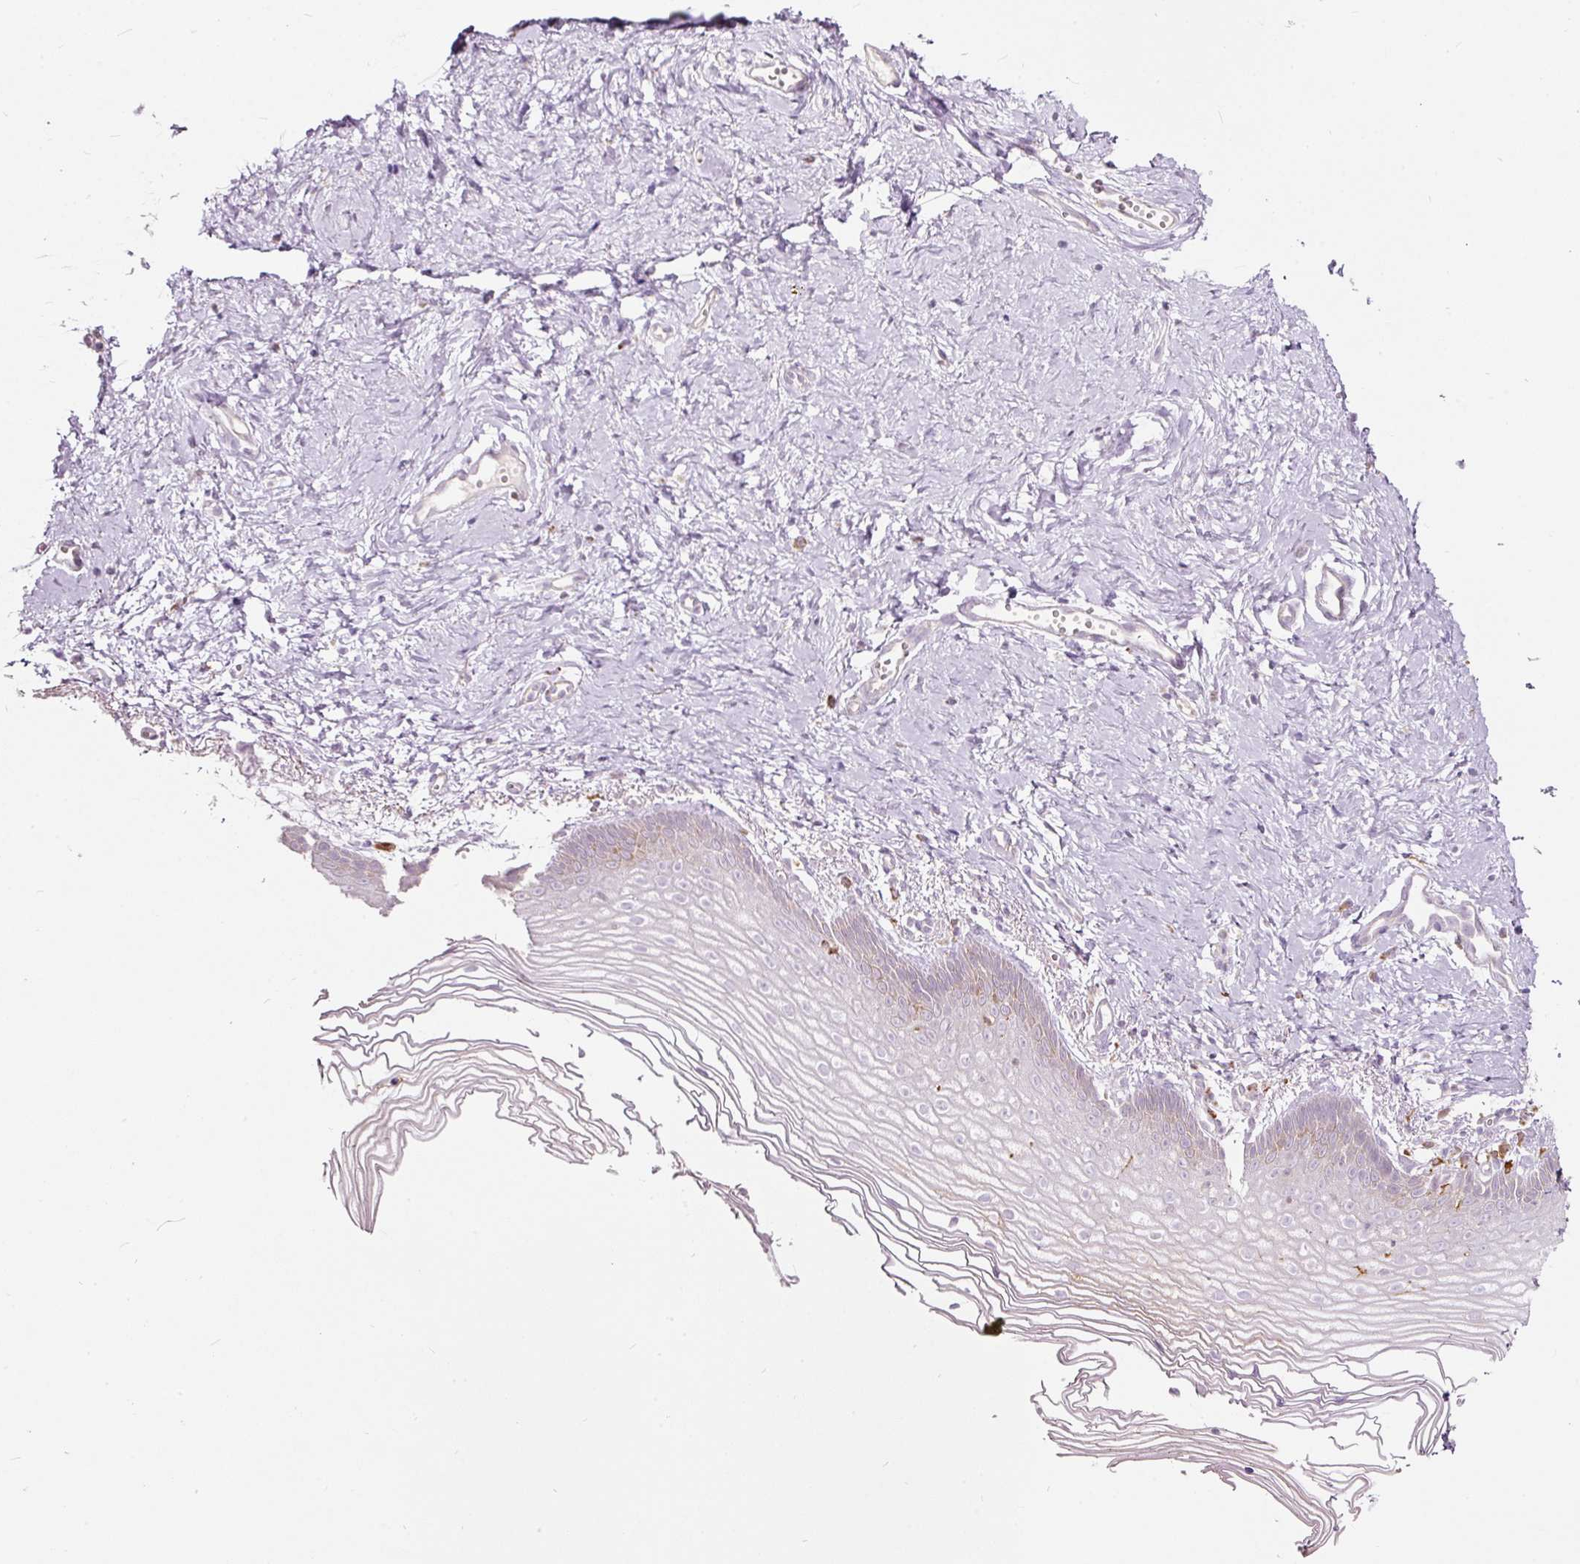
{"staining": {"intensity": "moderate", "quantity": "<25%", "location": "cytoplasmic/membranous"}, "tissue": "vagina", "cell_type": "Squamous epithelial cells", "image_type": "normal", "snomed": [{"axis": "morphology", "description": "Normal tissue, NOS"}, {"axis": "topography", "description": "Vagina"}], "caption": "Vagina stained with DAB (3,3'-diaminobenzidine) IHC shows low levels of moderate cytoplasmic/membranous positivity in about <25% of squamous epithelial cells.", "gene": "MTHFD2", "patient": {"sex": "female", "age": 56}}